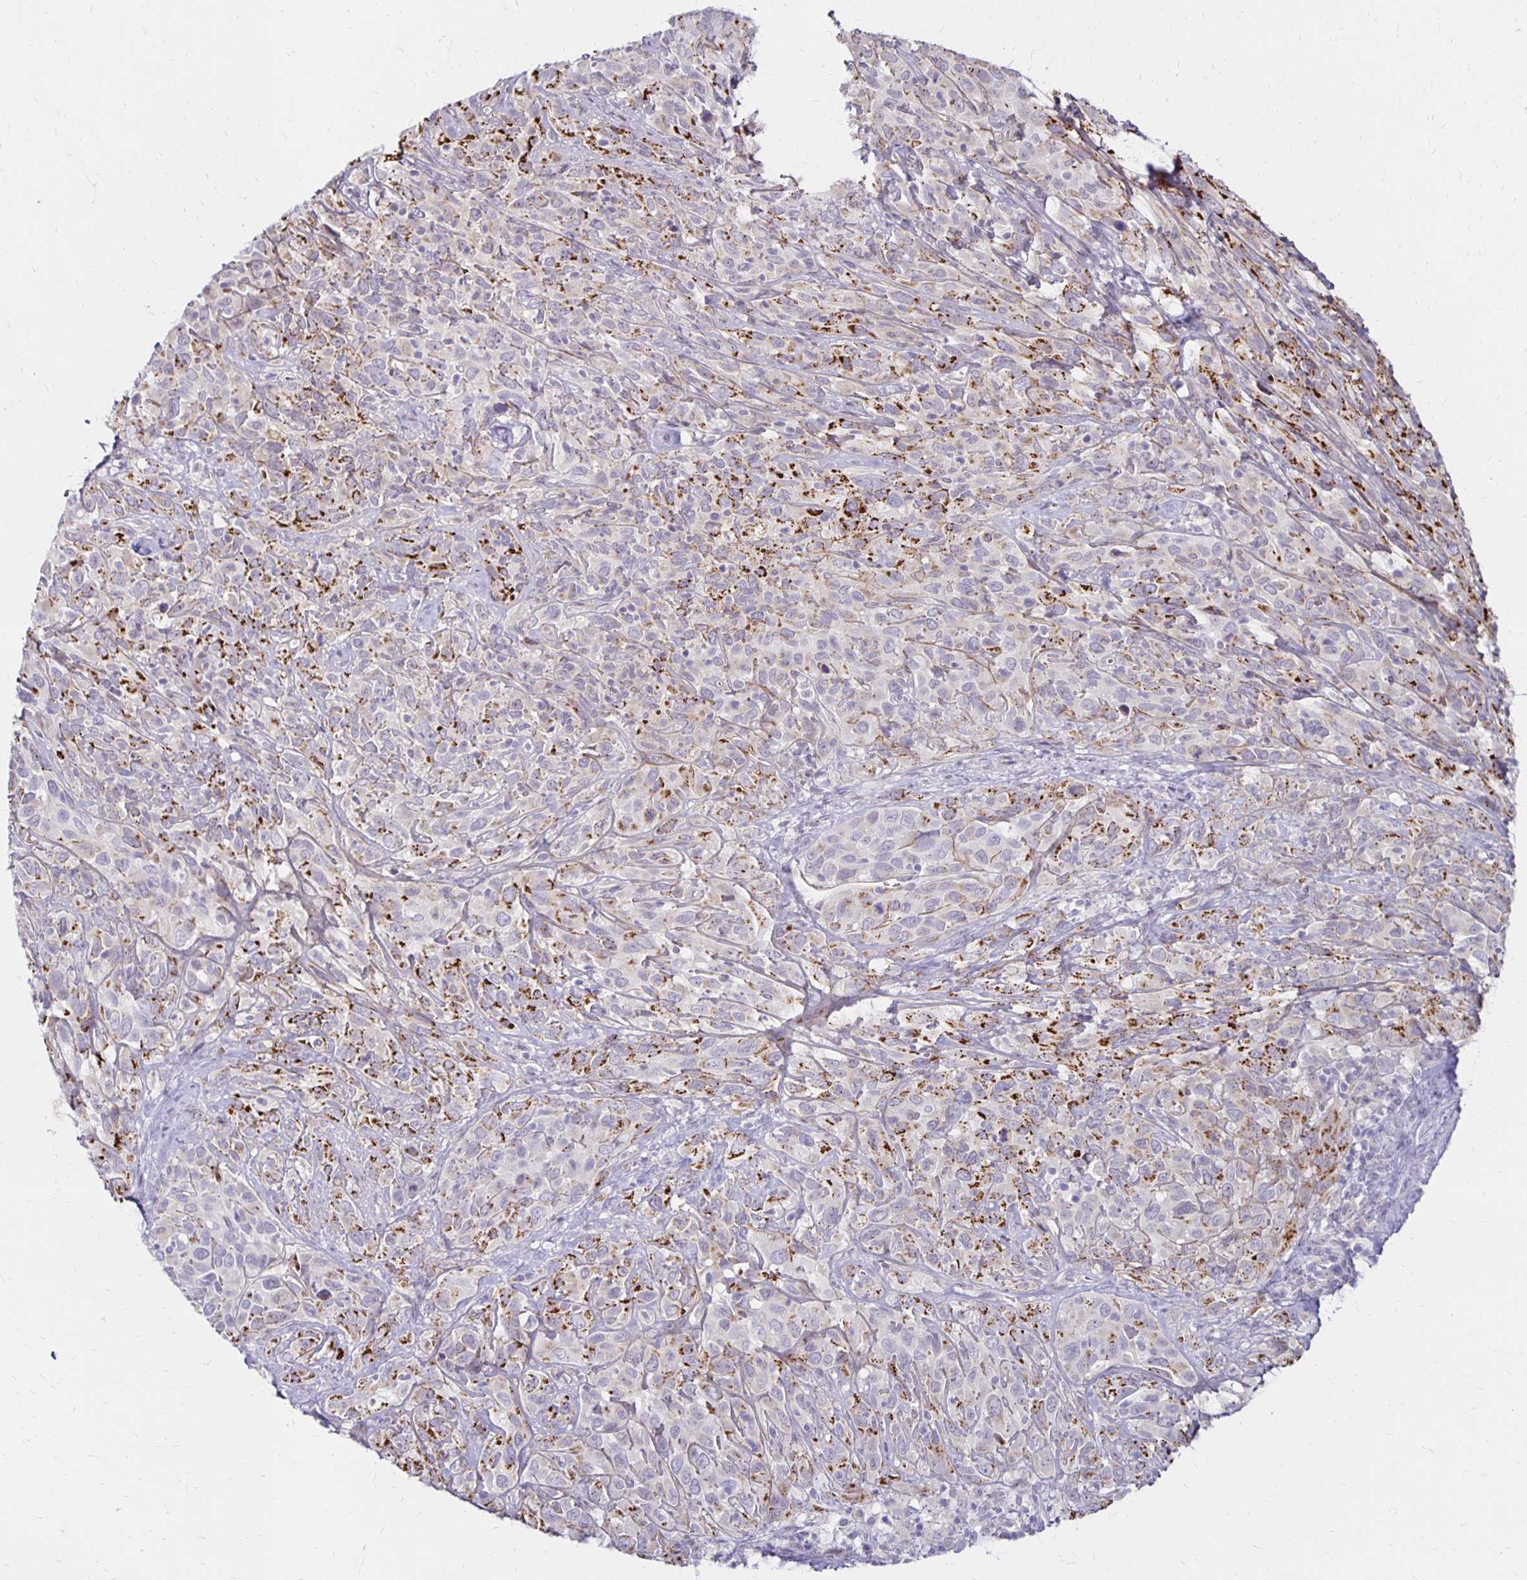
{"staining": {"intensity": "moderate", "quantity": "25%-75%", "location": "cytoplasmic/membranous"}, "tissue": "cervical cancer", "cell_type": "Tumor cells", "image_type": "cancer", "snomed": [{"axis": "morphology", "description": "Normal tissue, NOS"}, {"axis": "morphology", "description": "Squamous cell carcinoma, NOS"}, {"axis": "topography", "description": "Cervix"}], "caption": "A histopathology image of human cervical cancer stained for a protein demonstrates moderate cytoplasmic/membranous brown staining in tumor cells. (Brightfield microscopy of DAB IHC at high magnification).", "gene": "DAGLA", "patient": {"sex": "female", "age": 51}}